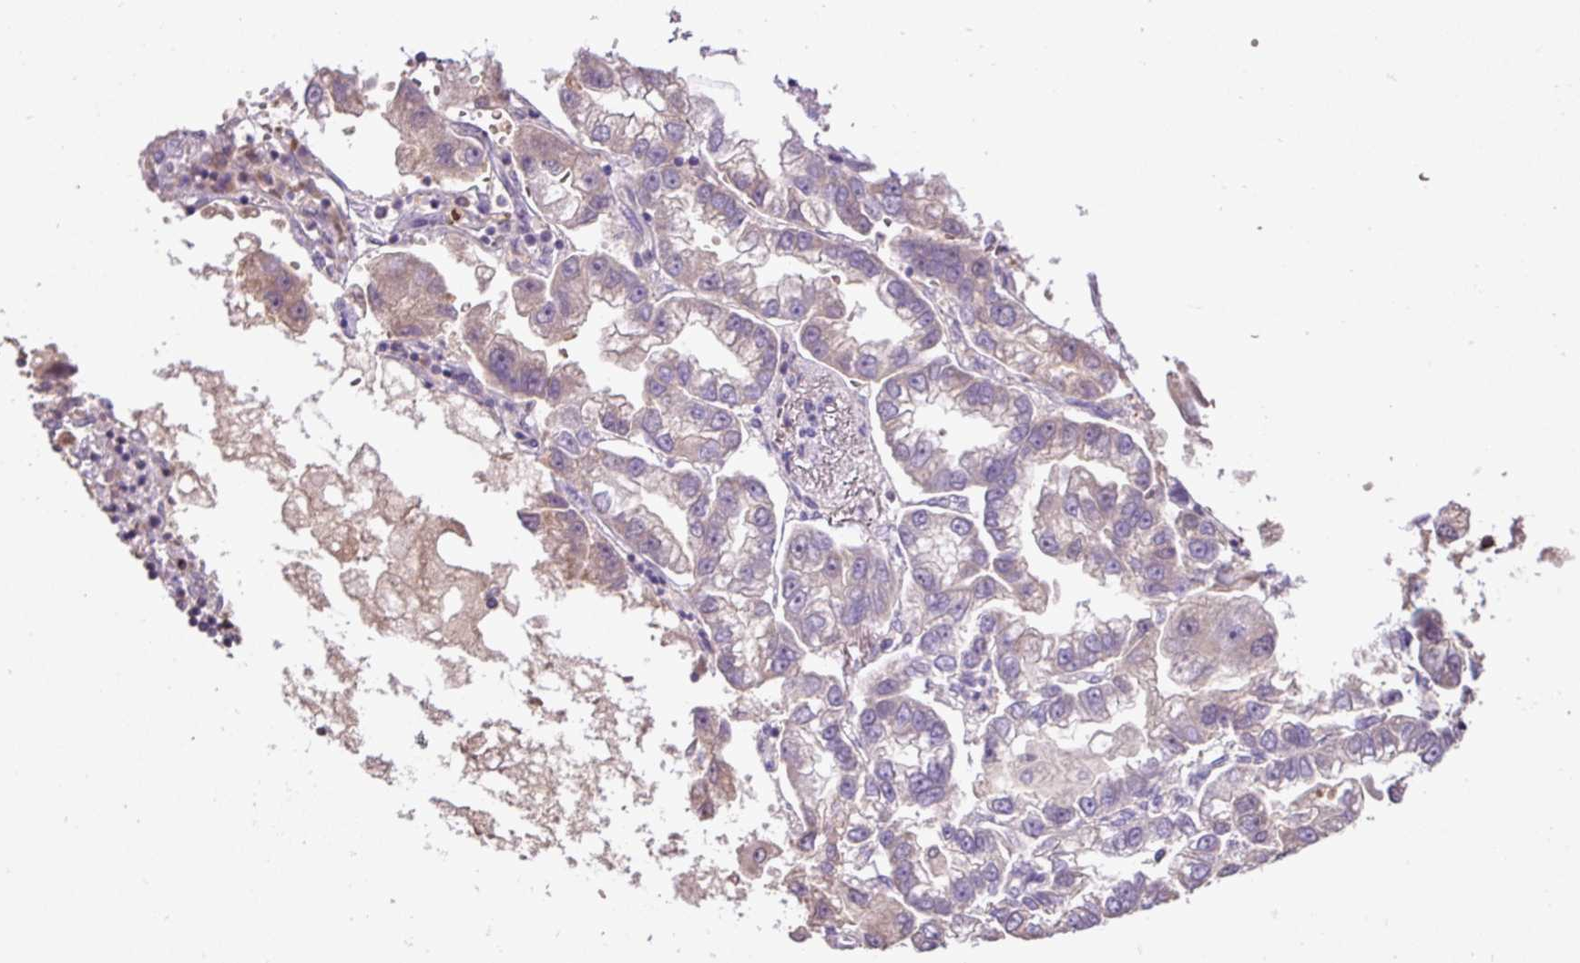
{"staining": {"intensity": "weak", "quantity": "<25%", "location": "cytoplasmic/membranous"}, "tissue": "lung cancer", "cell_type": "Tumor cells", "image_type": "cancer", "snomed": [{"axis": "morphology", "description": "Adenocarcinoma, NOS"}, {"axis": "topography", "description": "Lung"}], "caption": "Tumor cells show no significant positivity in adenocarcinoma (lung).", "gene": "CXCL13", "patient": {"sex": "female", "age": 54}}